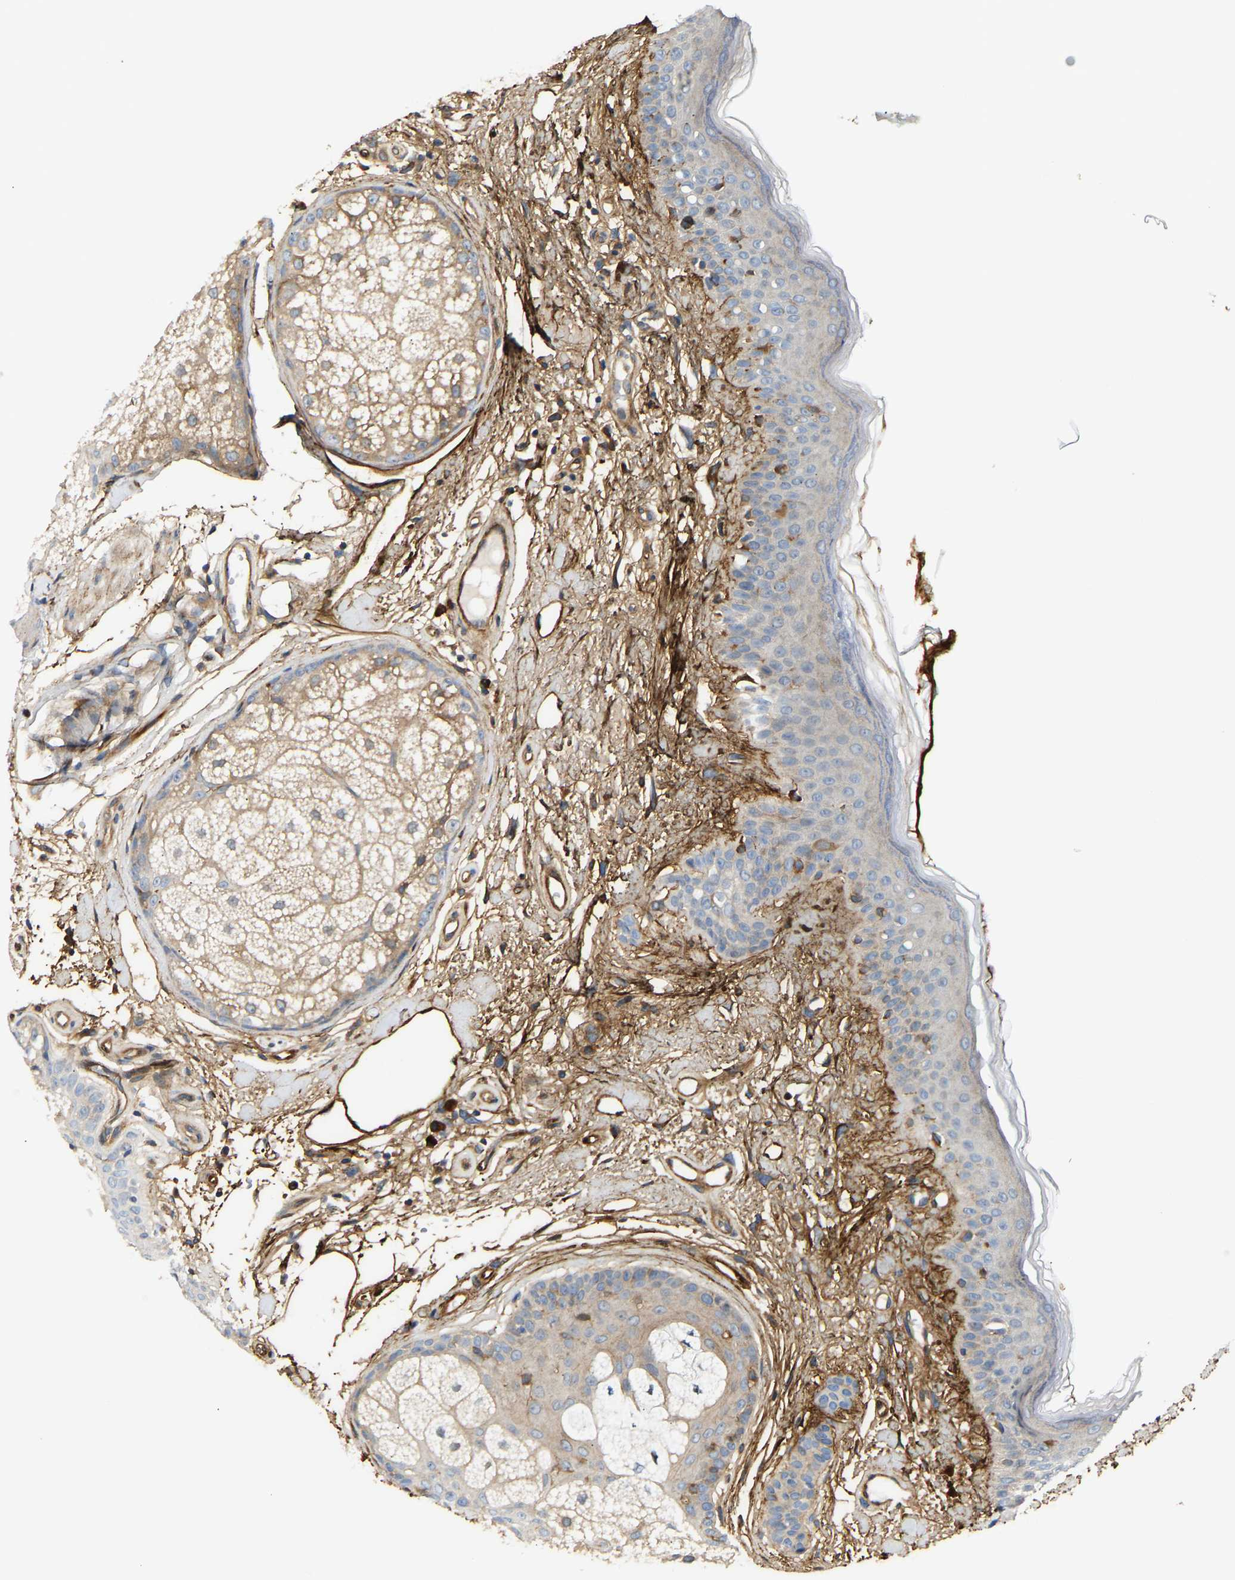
{"staining": {"intensity": "negative", "quantity": "none", "location": "none"}, "tissue": "oral mucosa", "cell_type": "Squamous epithelial cells", "image_type": "normal", "snomed": [{"axis": "morphology", "description": "Normal tissue, NOS"}, {"axis": "topography", "description": "Skin"}, {"axis": "topography", "description": "Oral tissue"}], "caption": "IHC of normal human oral mucosa demonstrates no expression in squamous epithelial cells. (DAB (3,3'-diaminobenzidine) IHC with hematoxylin counter stain).", "gene": "PLCG2", "patient": {"sex": "male", "age": 84}}